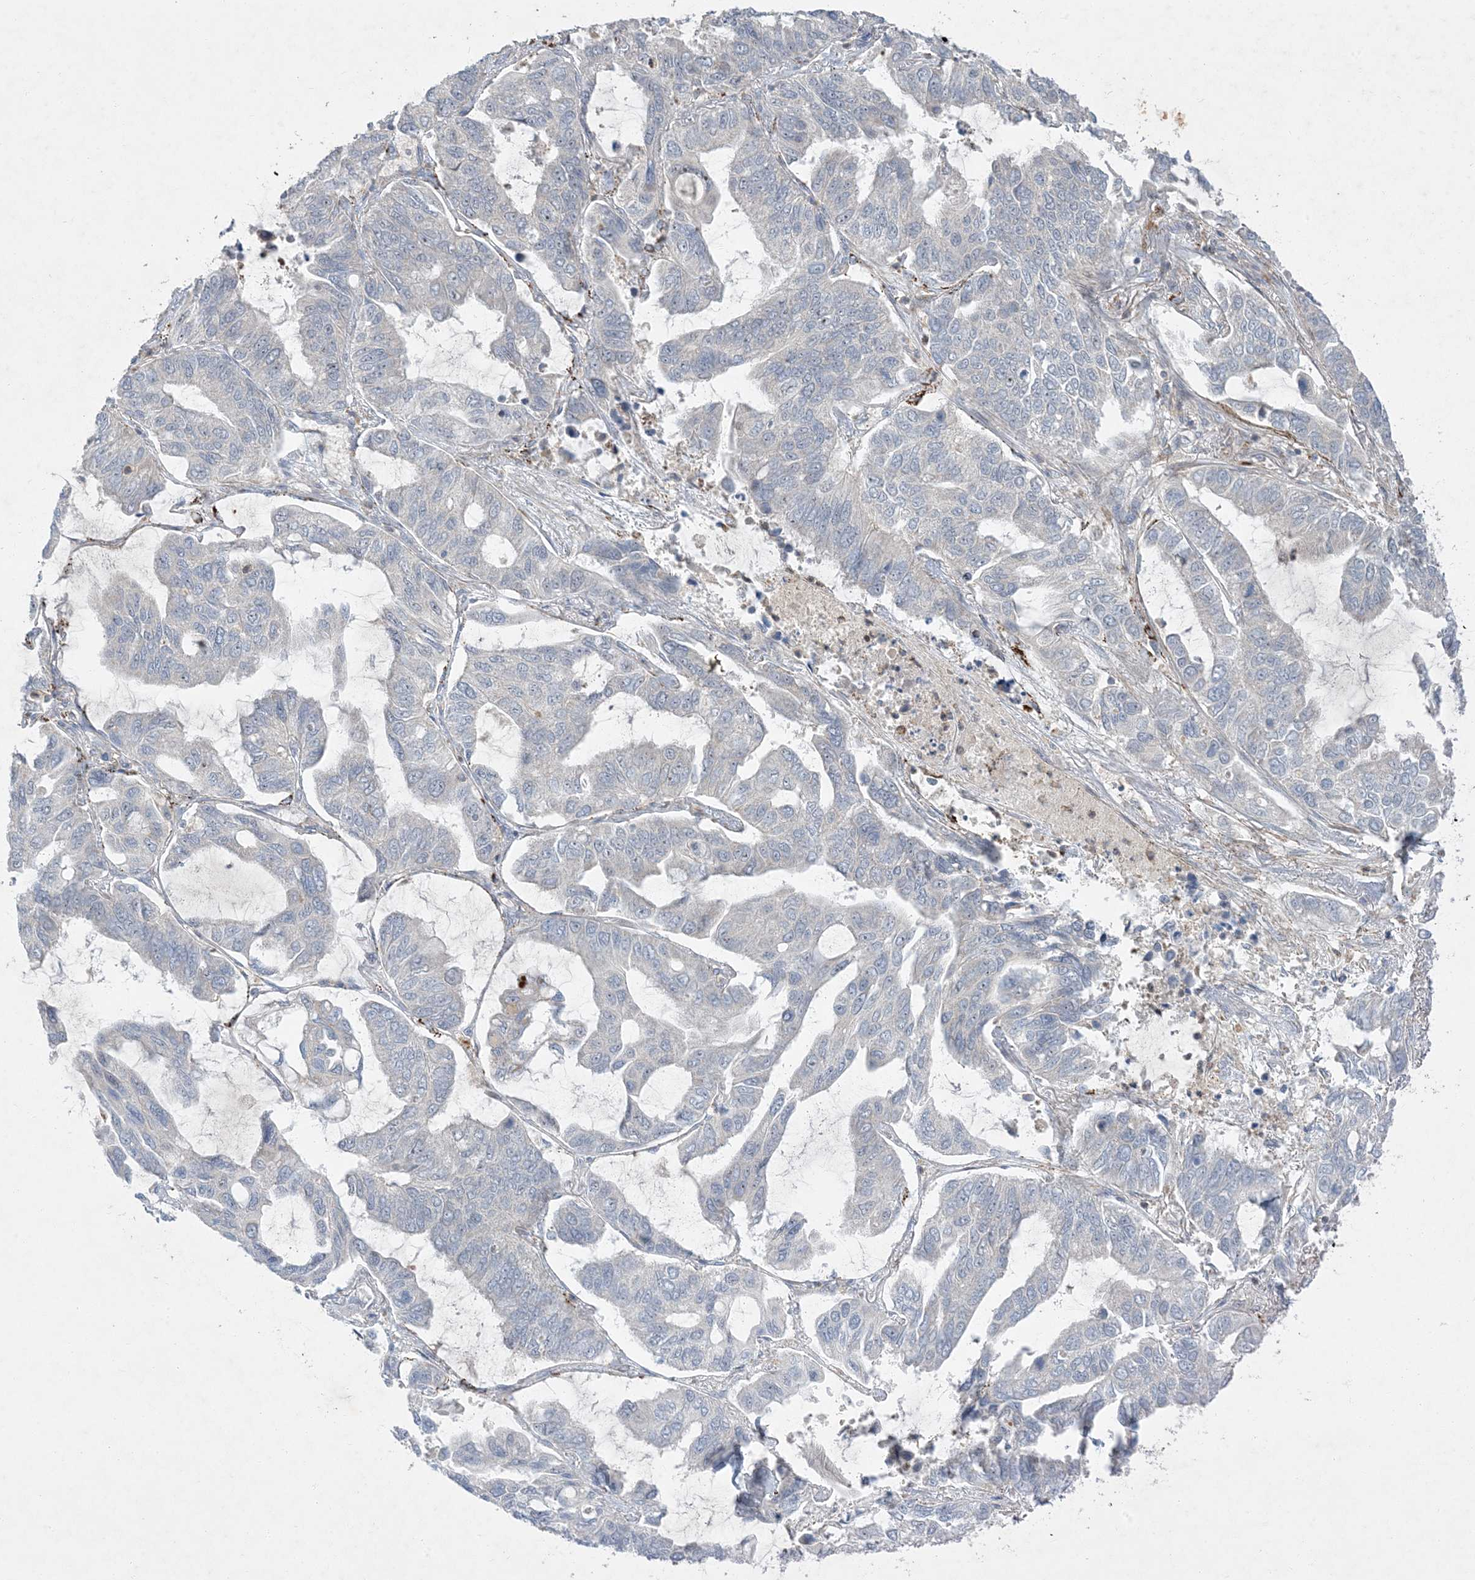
{"staining": {"intensity": "negative", "quantity": "none", "location": "none"}, "tissue": "lung cancer", "cell_type": "Tumor cells", "image_type": "cancer", "snomed": [{"axis": "morphology", "description": "Adenocarcinoma, NOS"}, {"axis": "topography", "description": "Lung"}], "caption": "The IHC micrograph has no significant staining in tumor cells of lung cancer (adenocarcinoma) tissue.", "gene": "LTN1", "patient": {"sex": "male", "age": 64}}